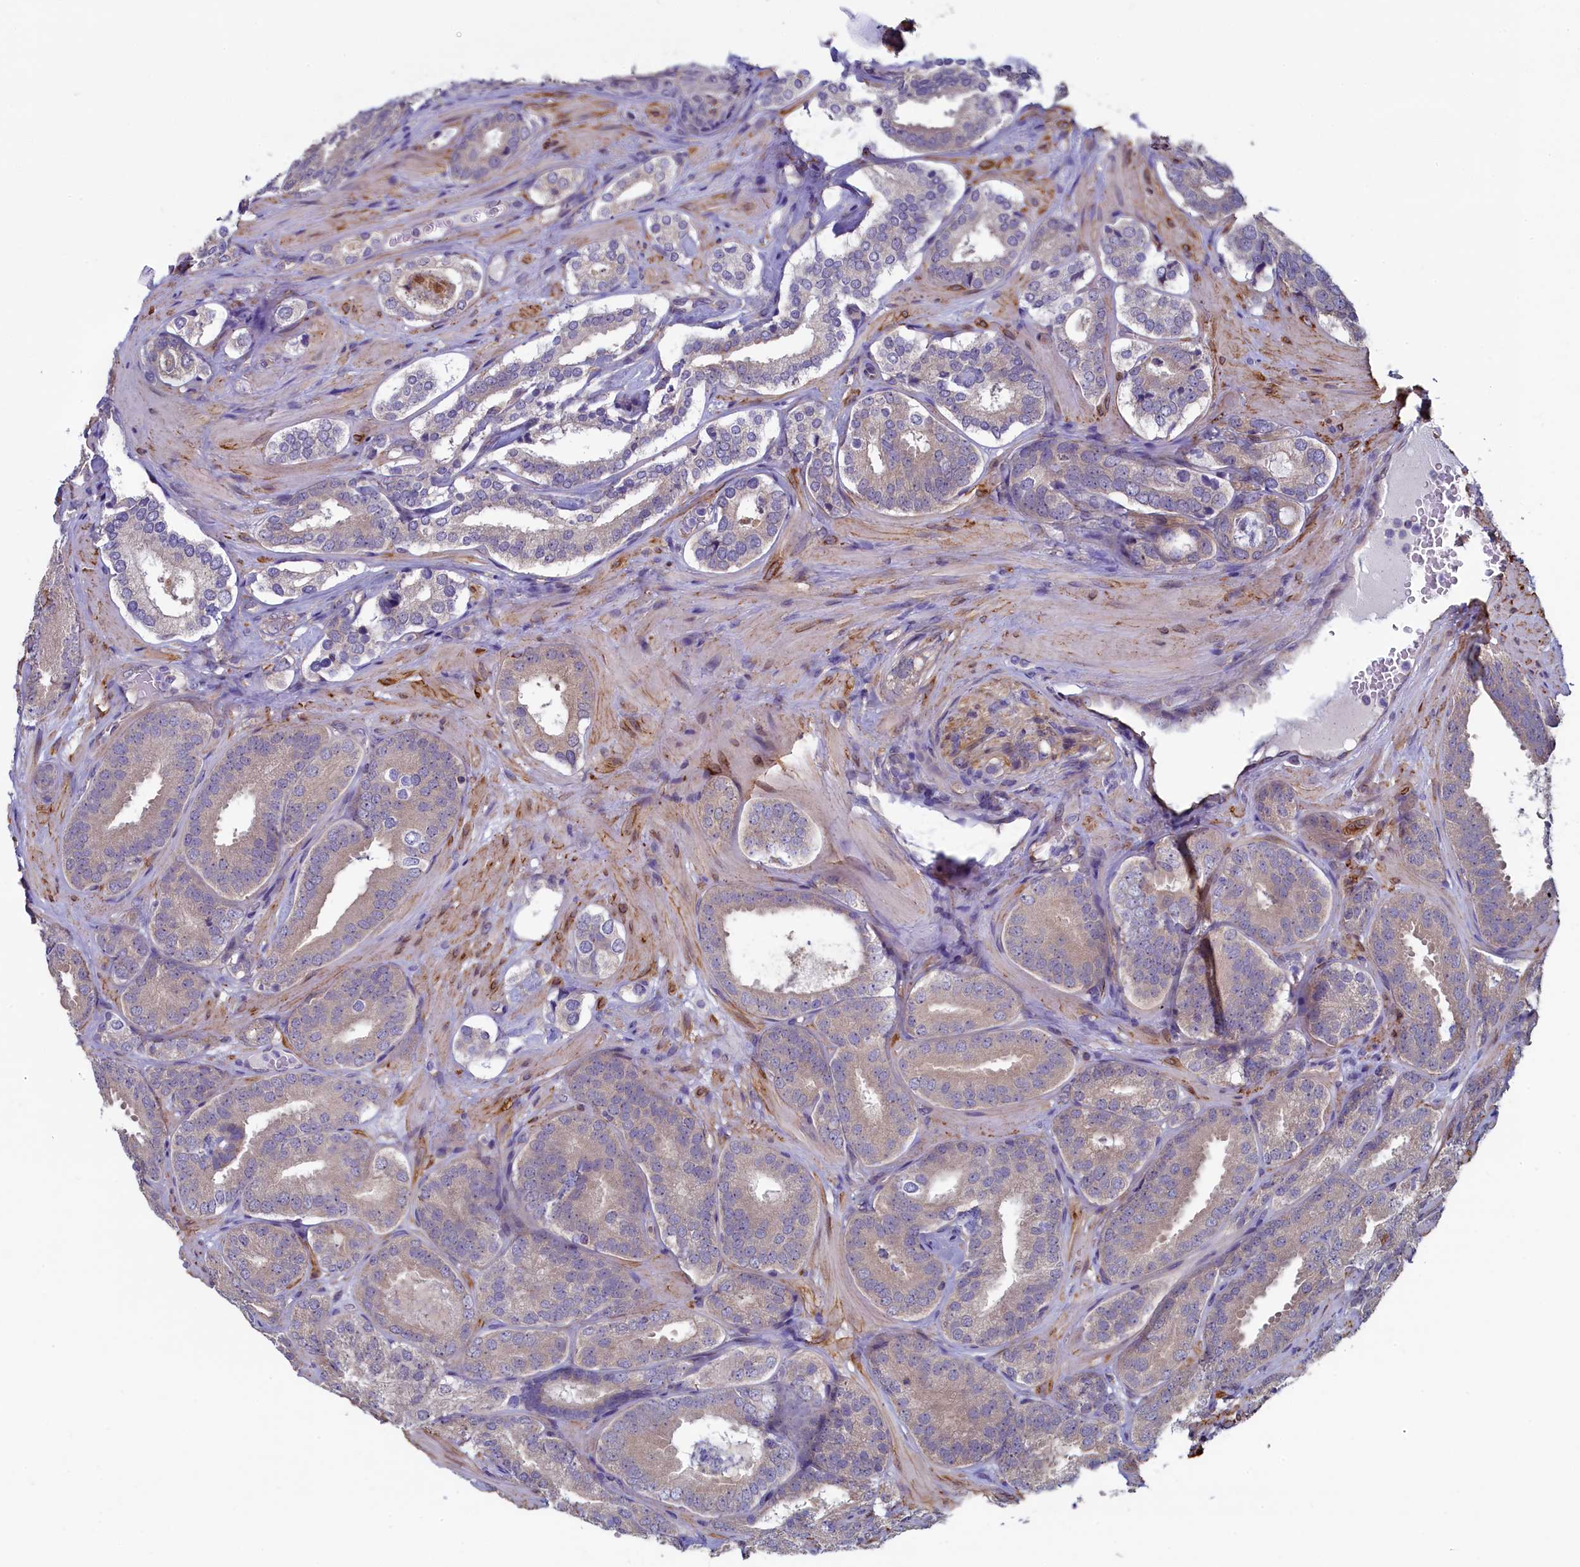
{"staining": {"intensity": "weak", "quantity": "25%-75%", "location": "cytoplasmic/membranous"}, "tissue": "prostate cancer", "cell_type": "Tumor cells", "image_type": "cancer", "snomed": [{"axis": "morphology", "description": "Adenocarcinoma, High grade"}, {"axis": "topography", "description": "Prostate"}], "caption": "Prostate cancer (adenocarcinoma (high-grade)) stained with immunohistochemistry (IHC) demonstrates weak cytoplasmic/membranous positivity in about 25%-75% of tumor cells.", "gene": "SPATA2L", "patient": {"sex": "male", "age": 63}}